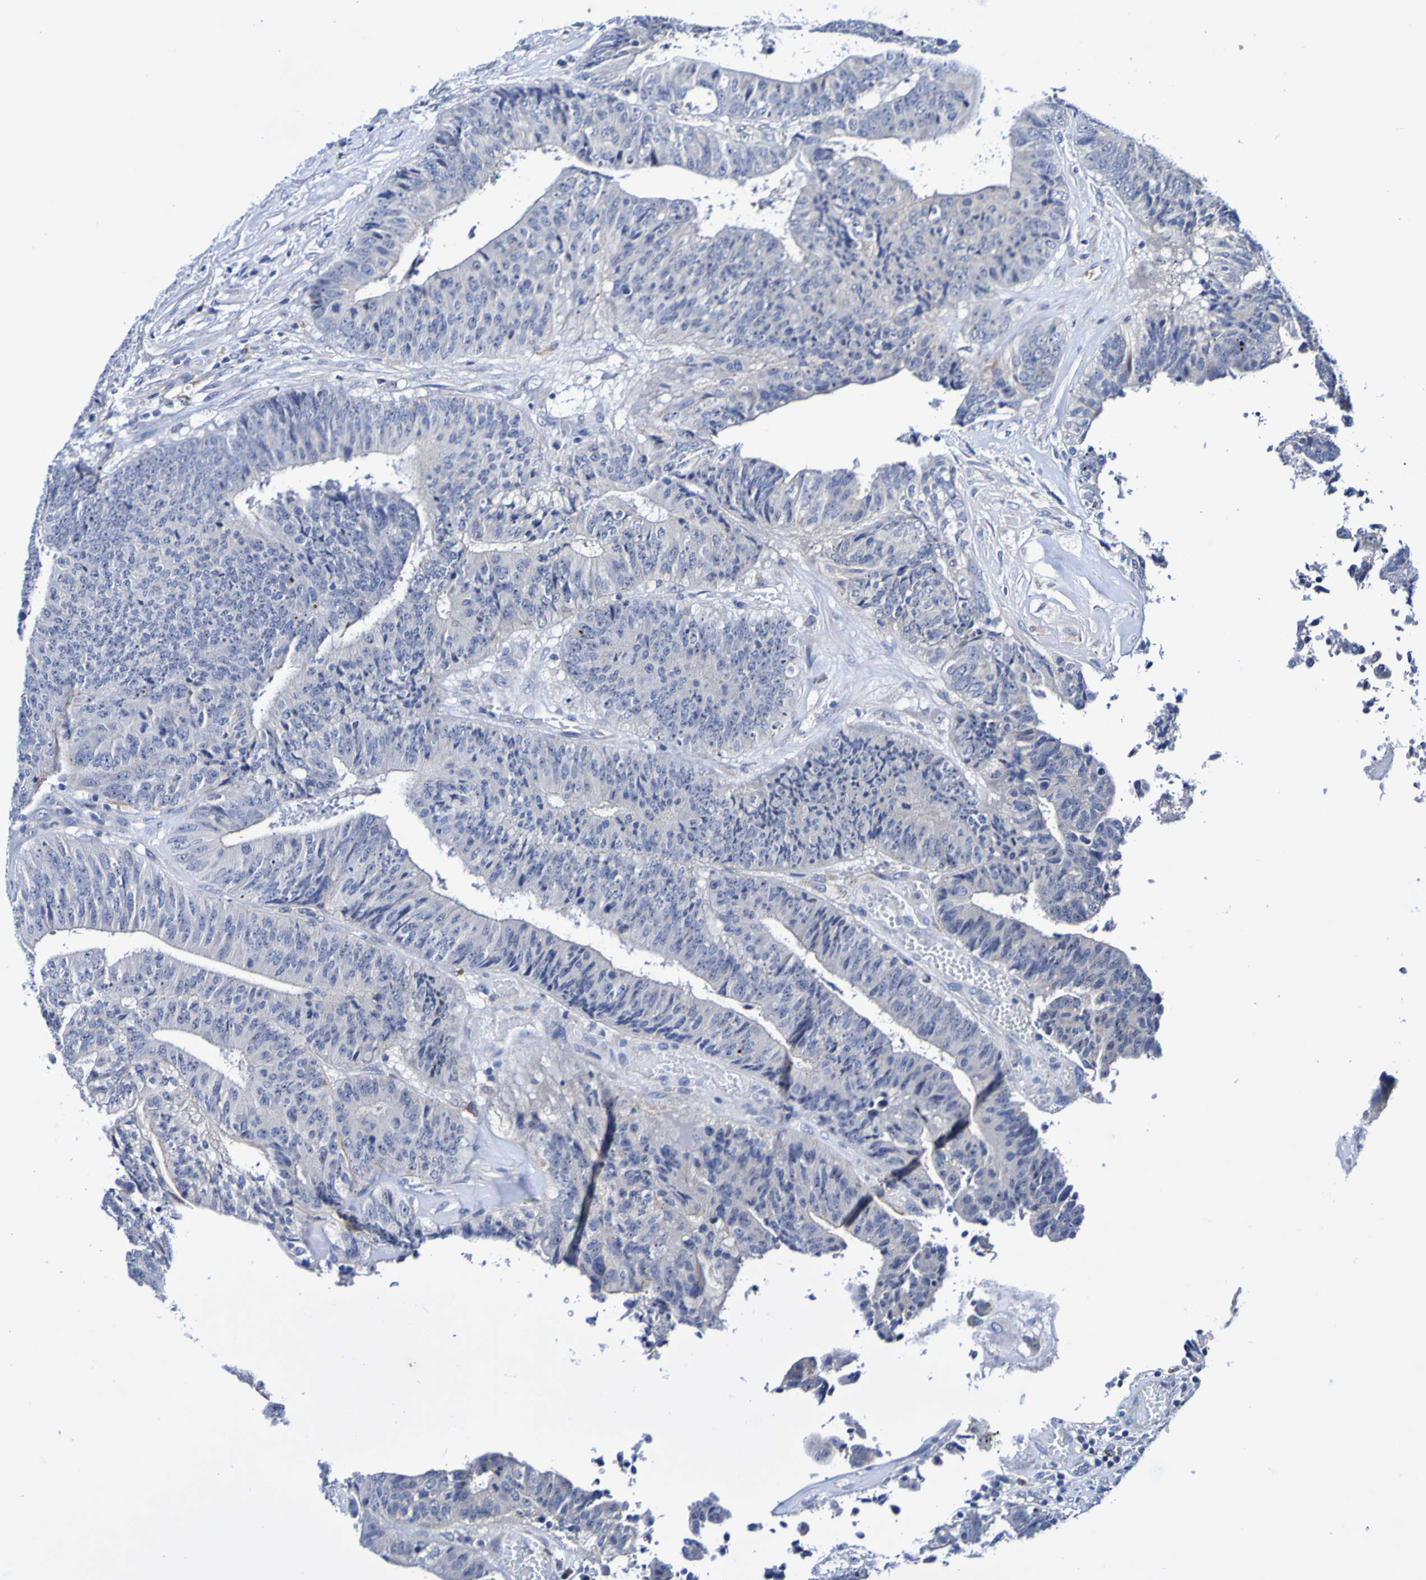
{"staining": {"intensity": "negative", "quantity": "none", "location": "none"}, "tissue": "colorectal cancer", "cell_type": "Tumor cells", "image_type": "cancer", "snomed": [{"axis": "morphology", "description": "Adenocarcinoma, NOS"}, {"axis": "topography", "description": "Rectum"}], "caption": "The immunohistochemistry image has no significant positivity in tumor cells of adenocarcinoma (colorectal) tissue.", "gene": "SEZ6", "patient": {"sex": "male", "age": 72}}